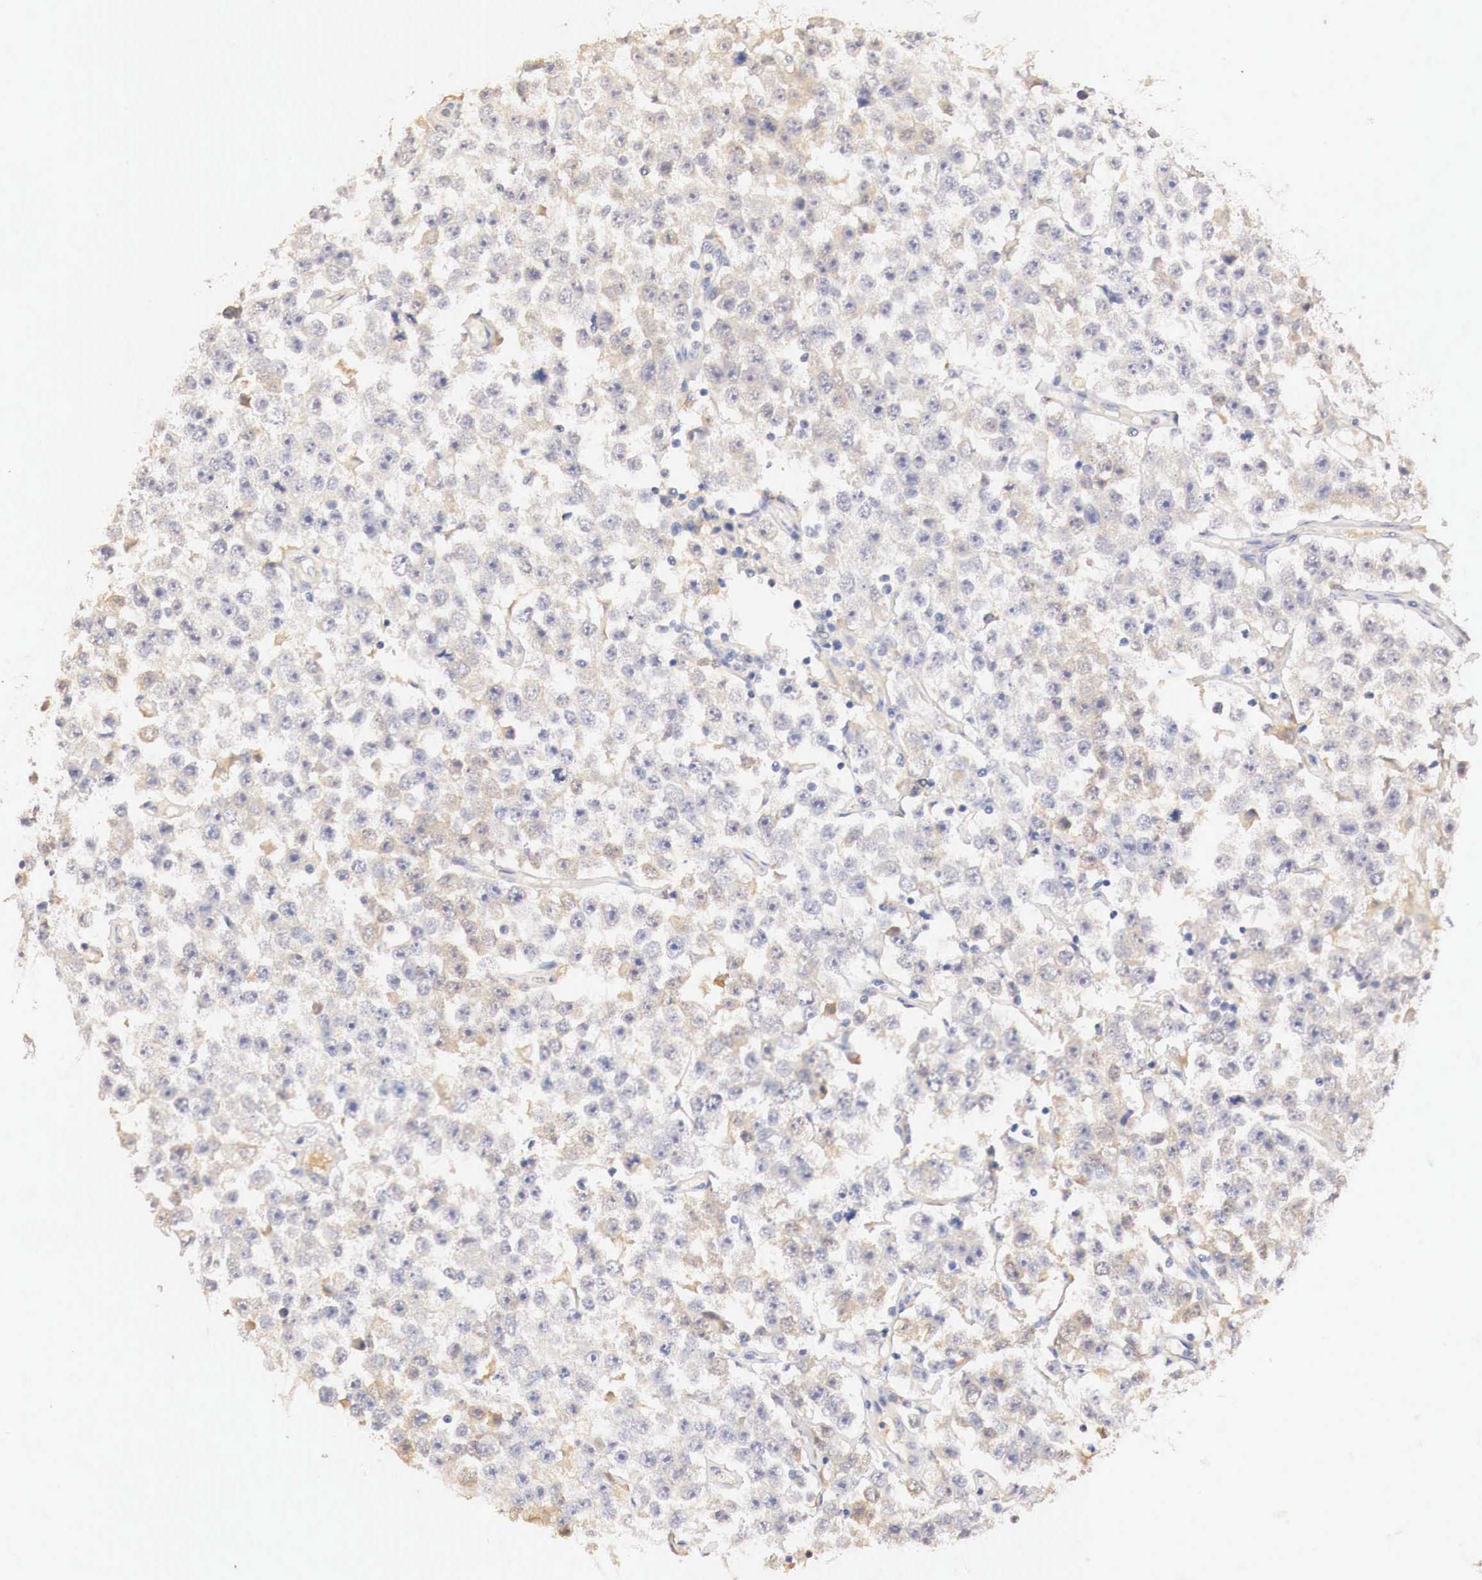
{"staining": {"intensity": "negative", "quantity": "none", "location": "none"}, "tissue": "testis cancer", "cell_type": "Tumor cells", "image_type": "cancer", "snomed": [{"axis": "morphology", "description": "Seminoma, NOS"}, {"axis": "topography", "description": "Testis"}], "caption": "Tumor cells show no significant positivity in seminoma (testis).", "gene": "GATA1", "patient": {"sex": "male", "age": 52}}